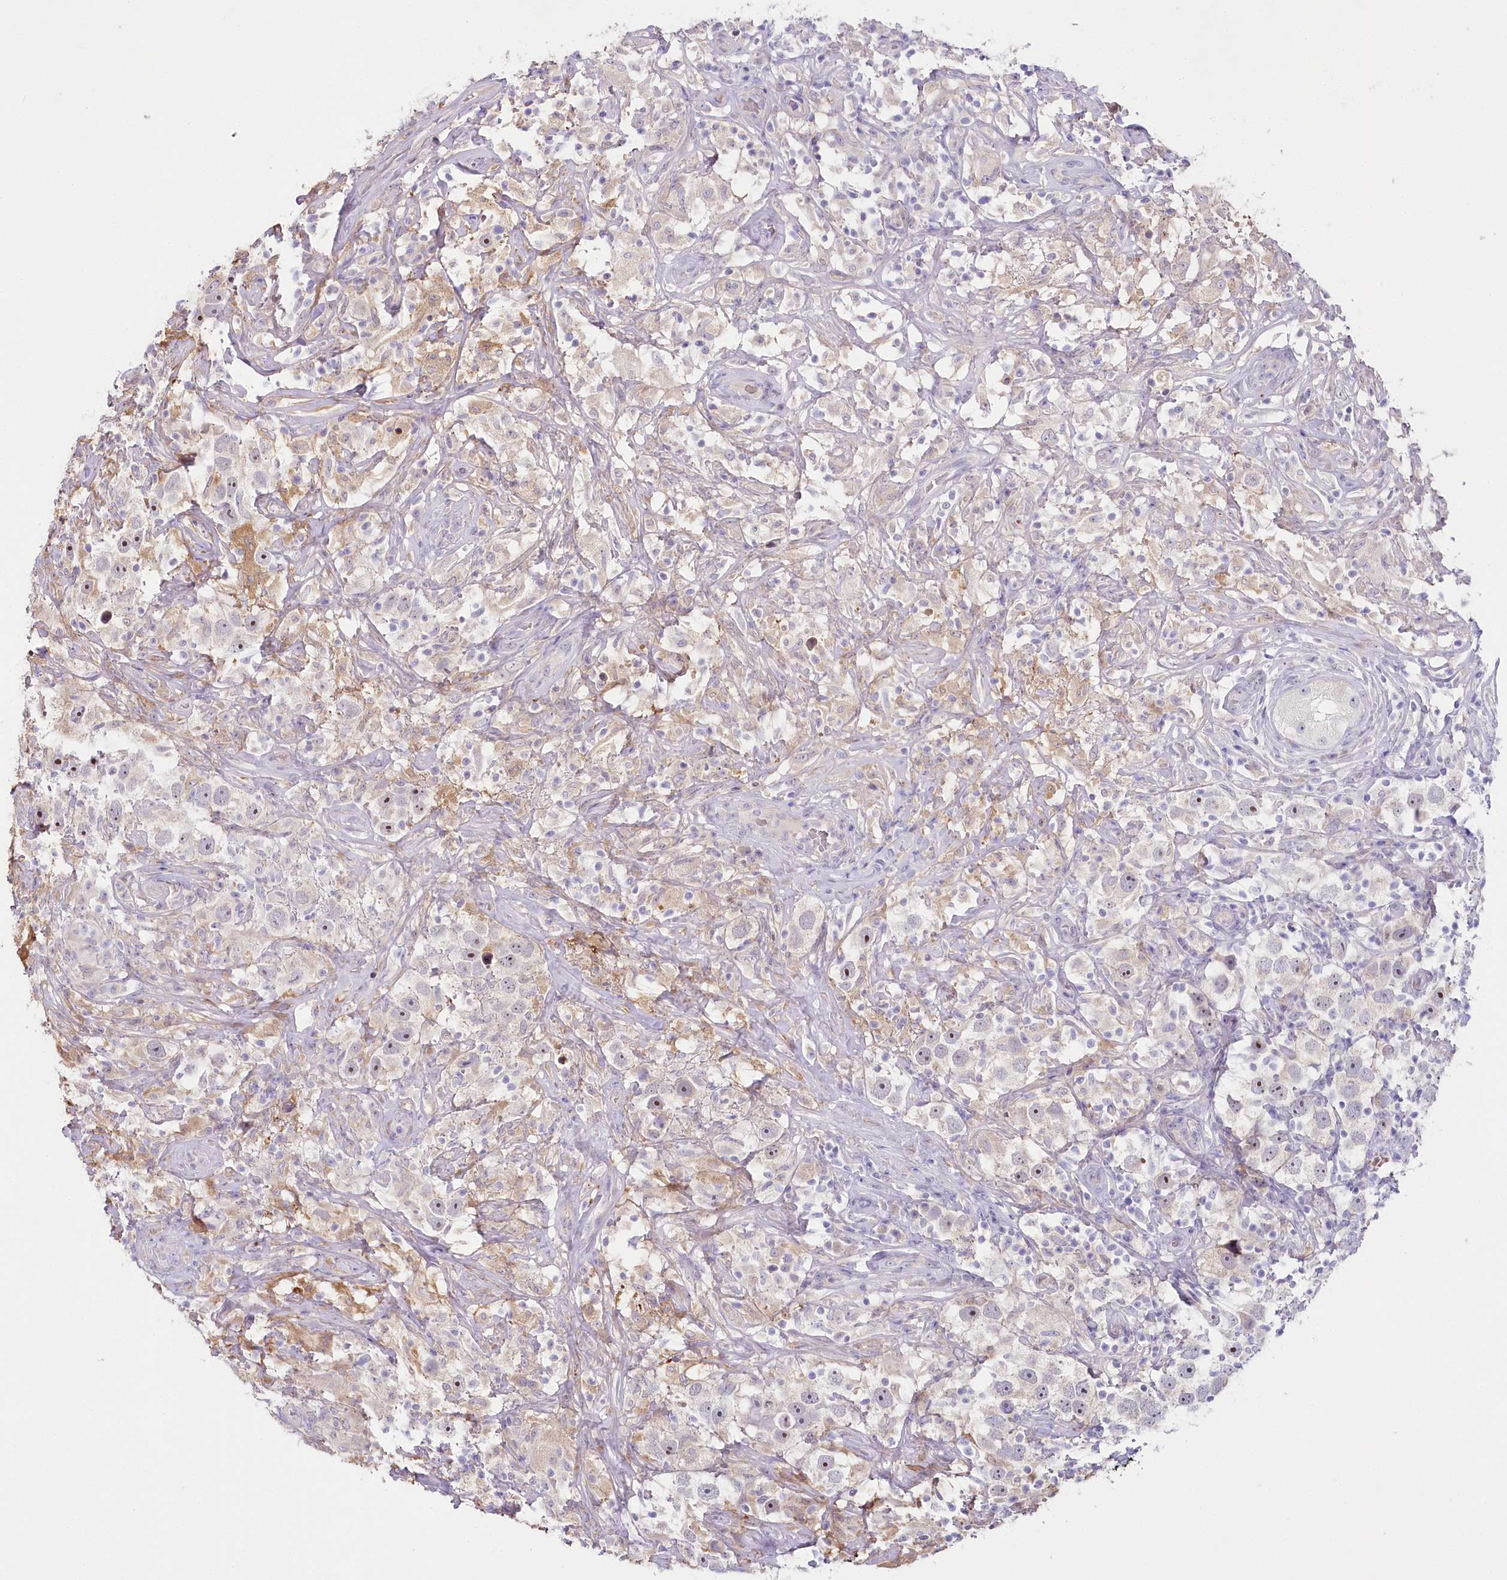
{"staining": {"intensity": "moderate", "quantity": "25%-75%", "location": "nuclear"}, "tissue": "testis cancer", "cell_type": "Tumor cells", "image_type": "cancer", "snomed": [{"axis": "morphology", "description": "Seminoma, NOS"}, {"axis": "topography", "description": "Testis"}], "caption": "DAB (3,3'-diaminobenzidine) immunohistochemical staining of testis cancer (seminoma) shows moderate nuclear protein expression in approximately 25%-75% of tumor cells.", "gene": "MYOZ1", "patient": {"sex": "male", "age": 49}}